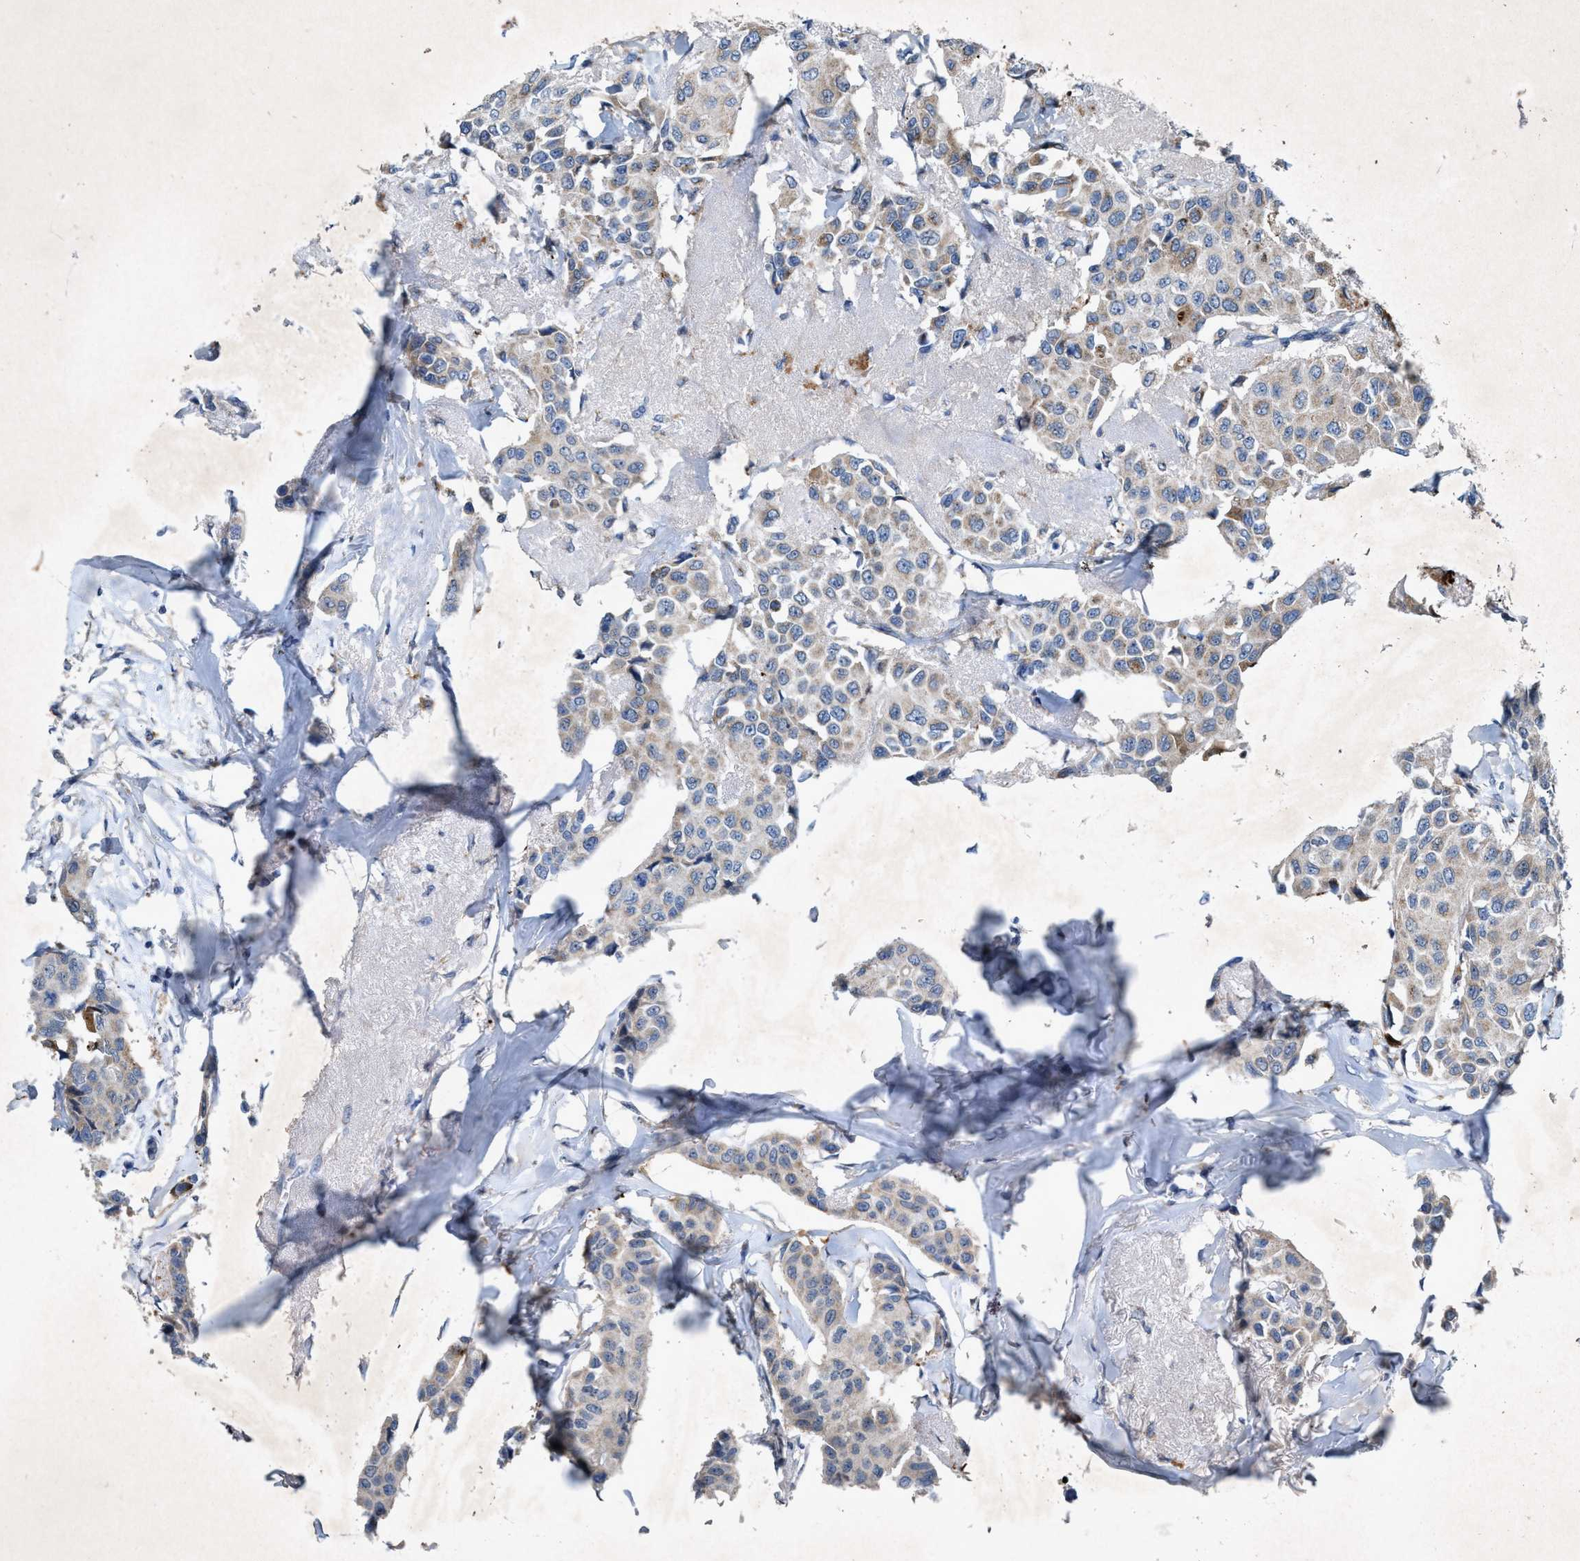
{"staining": {"intensity": "weak", "quantity": "25%-75%", "location": "cytoplasmic/membranous"}, "tissue": "breast cancer", "cell_type": "Tumor cells", "image_type": "cancer", "snomed": [{"axis": "morphology", "description": "Duct carcinoma"}, {"axis": "topography", "description": "Breast"}], "caption": "Immunohistochemistry (IHC) (DAB (3,3'-diaminobenzidine)) staining of breast intraductal carcinoma reveals weak cytoplasmic/membranous protein staining in about 25%-75% of tumor cells. The protein is stained brown, and the nuclei are stained in blue (DAB (3,3'-diaminobenzidine) IHC with brightfield microscopy, high magnification).", "gene": "URGCP", "patient": {"sex": "female", "age": 80}}